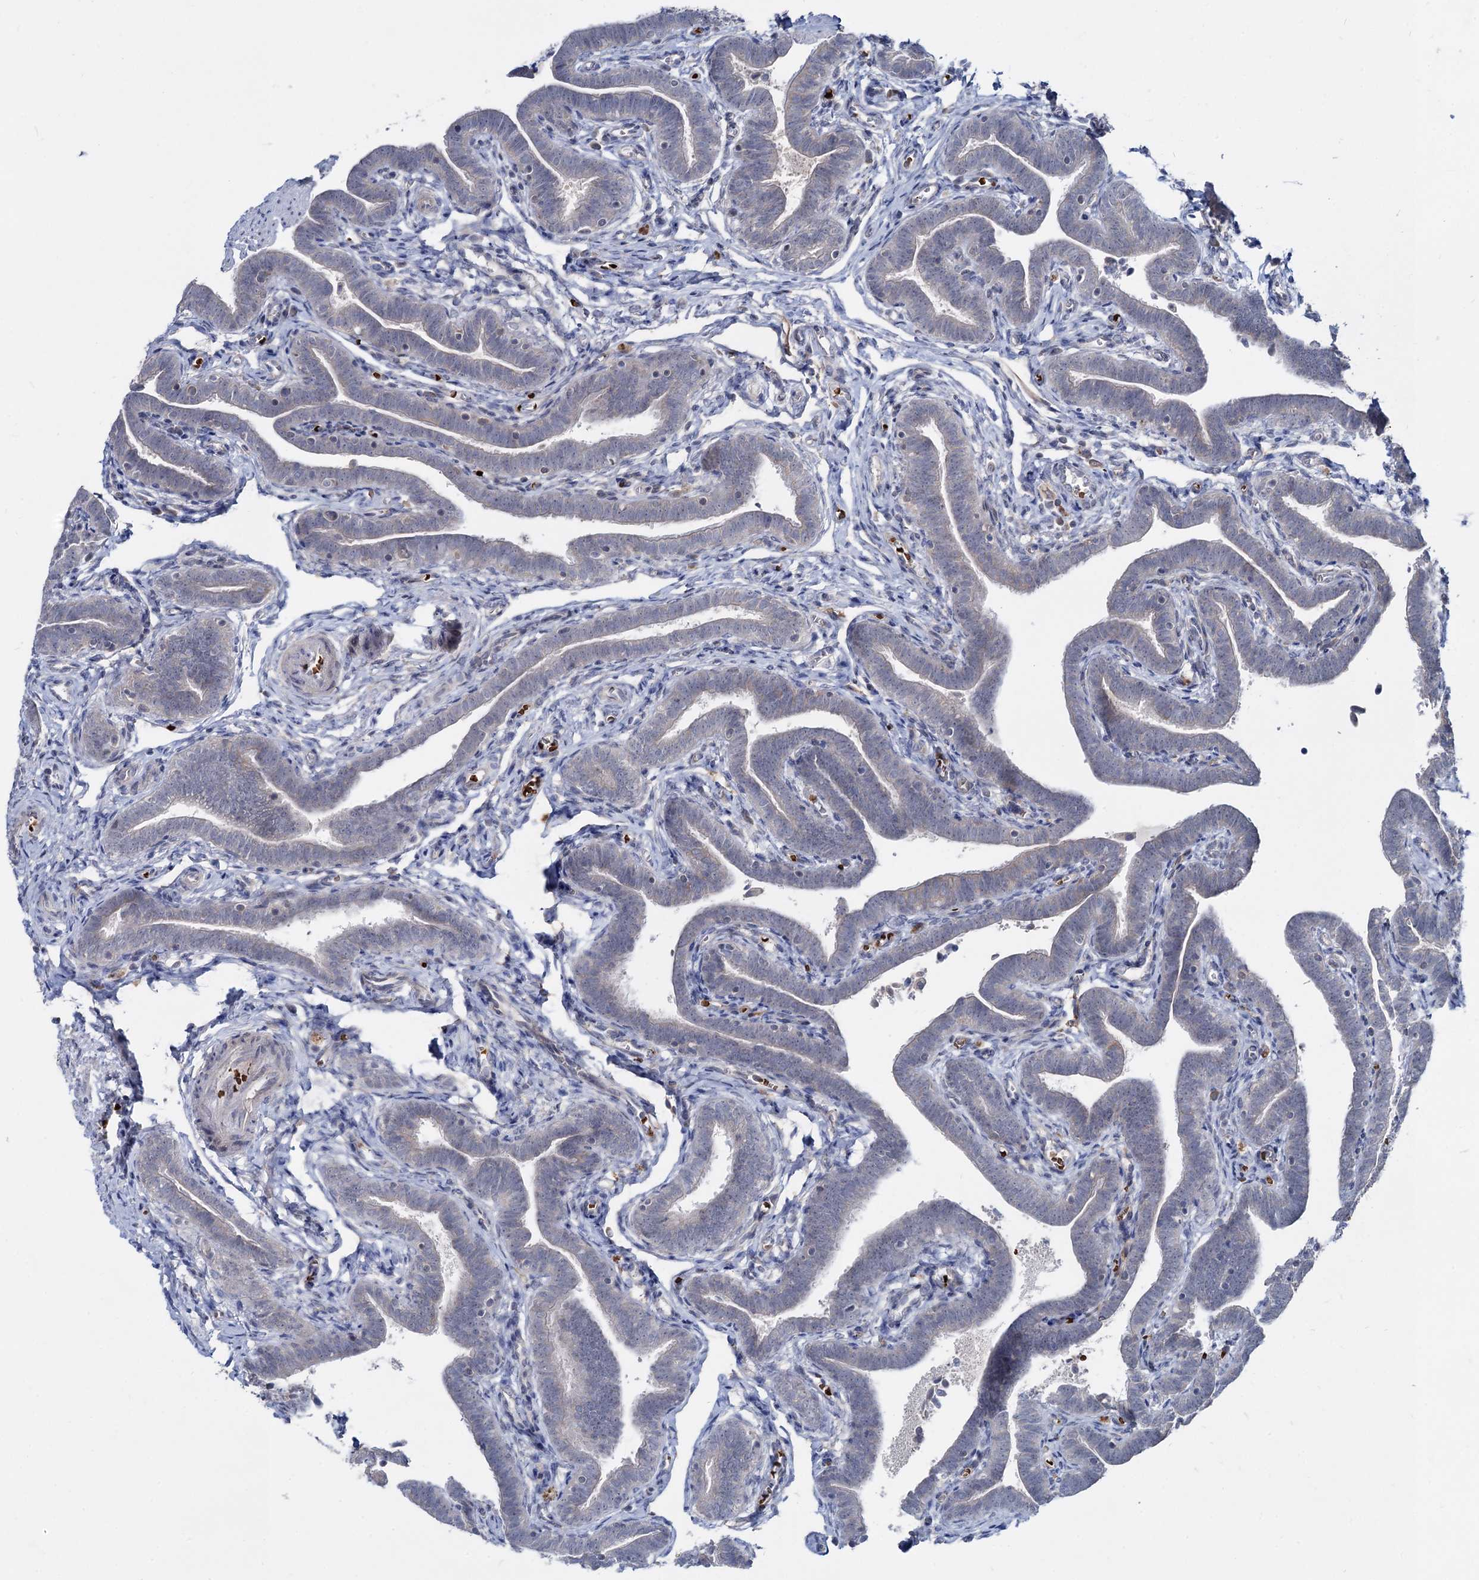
{"staining": {"intensity": "weak", "quantity": "<25%", "location": "cytoplasmic/membranous"}, "tissue": "fallopian tube", "cell_type": "Glandular cells", "image_type": "normal", "snomed": [{"axis": "morphology", "description": "Normal tissue, NOS"}, {"axis": "topography", "description": "Fallopian tube"}], "caption": "This is an immunohistochemistry photomicrograph of unremarkable human fallopian tube. There is no positivity in glandular cells.", "gene": "RNF6", "patient": {"sex": "female", "age": 36}}